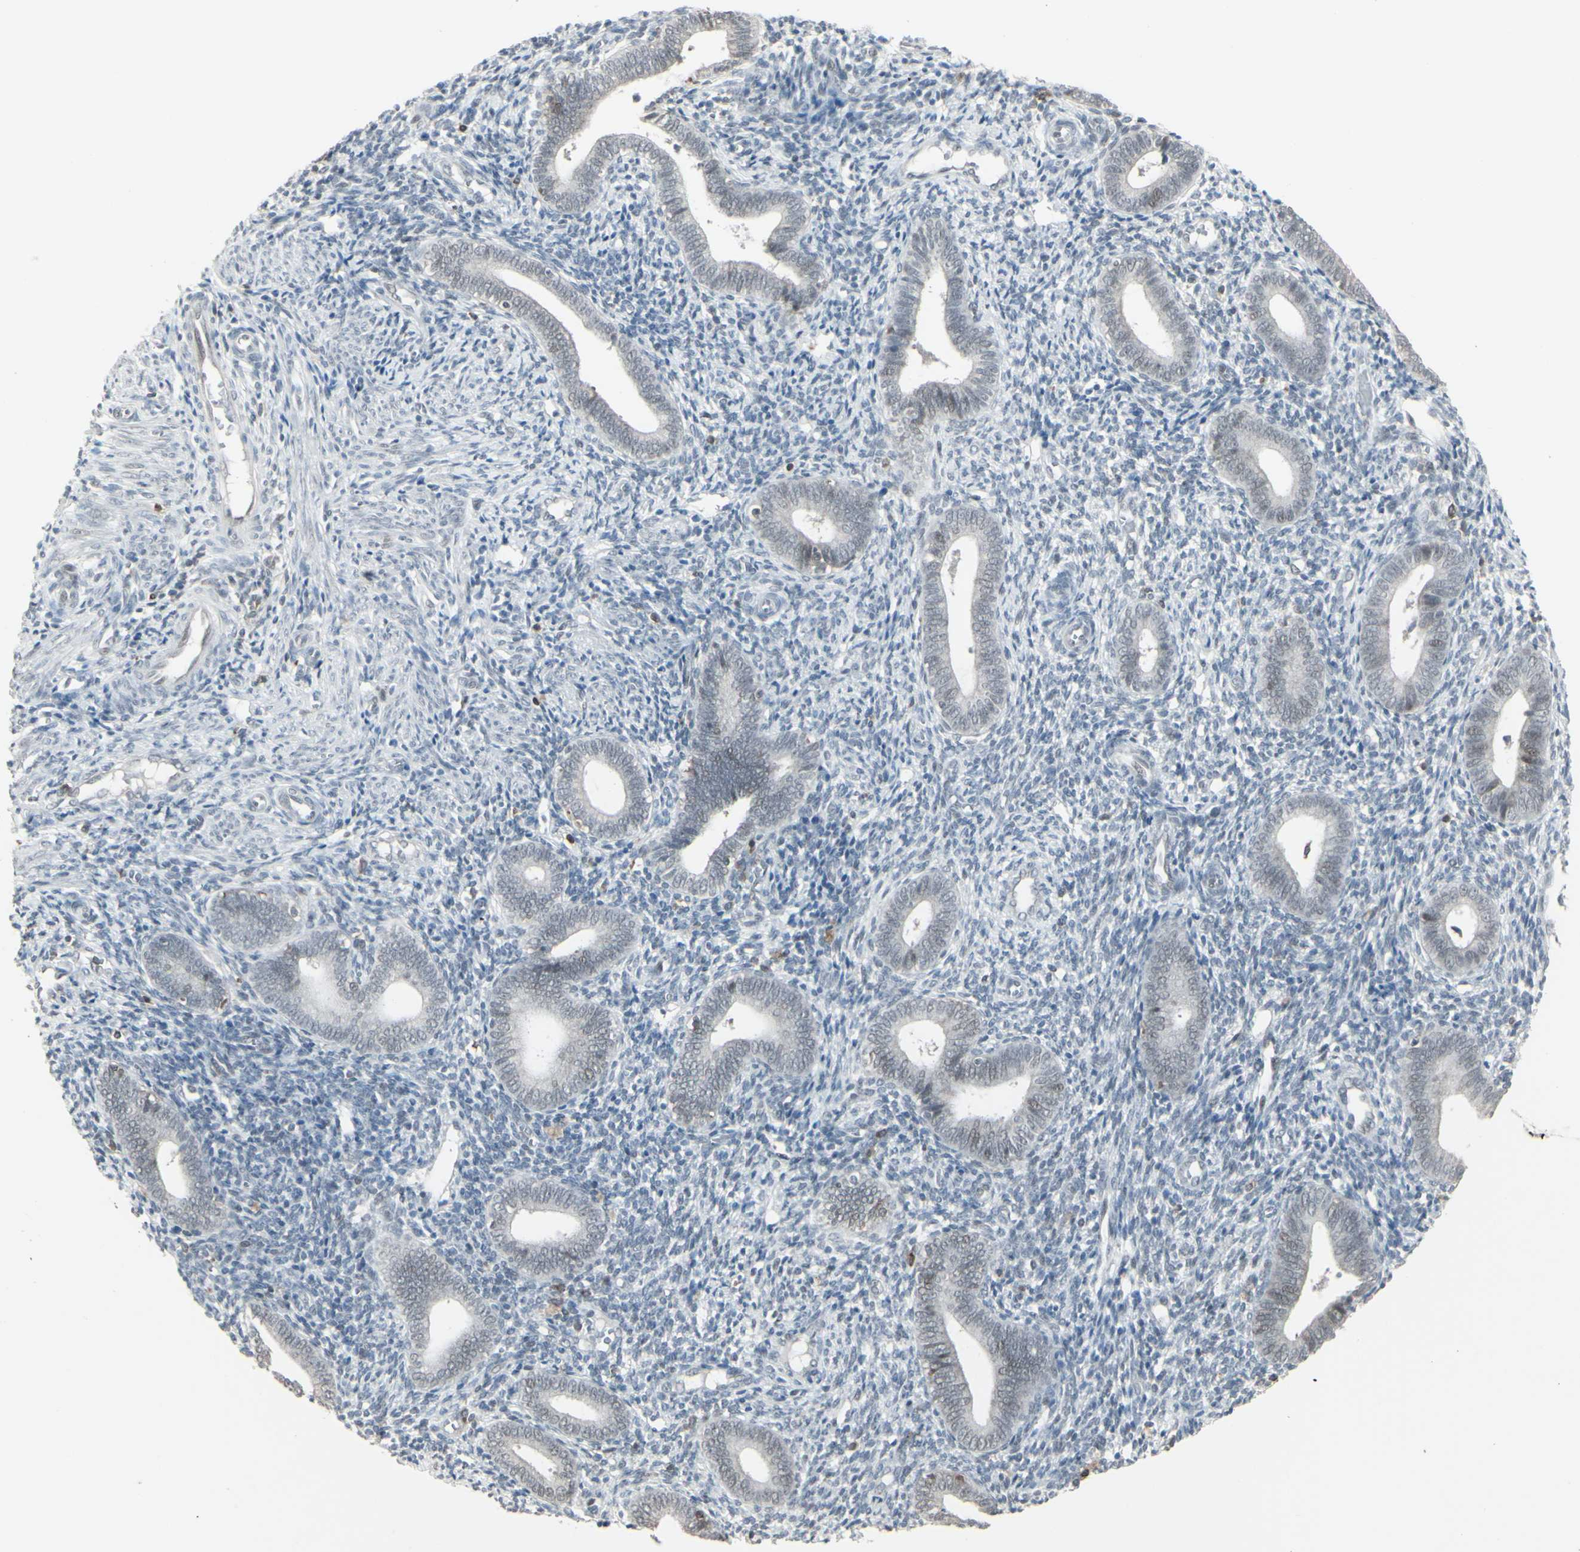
{"staining": {"intensity": "negative", "quantity": "none", "location": "none"}, "tissue": "endometrium", "cell_type": "Cells in endometrial stroma", "image_type": "normal", "snomed": [{"axis": "morphology", "description": "Normal tissue, NOS"}, {"axis": "topography", "description": "Uterus"}, {"axis": "topography", "description": "Endometrium"}], "caption": "Immunohistochemistry micrograph of unremarkable human endometrium stained for a protein (brown), which demonstrates no positivity in cells in endometrial stroma.", "gene": "SAMSN1", "patient": {"sex": "female", "age": 33}}